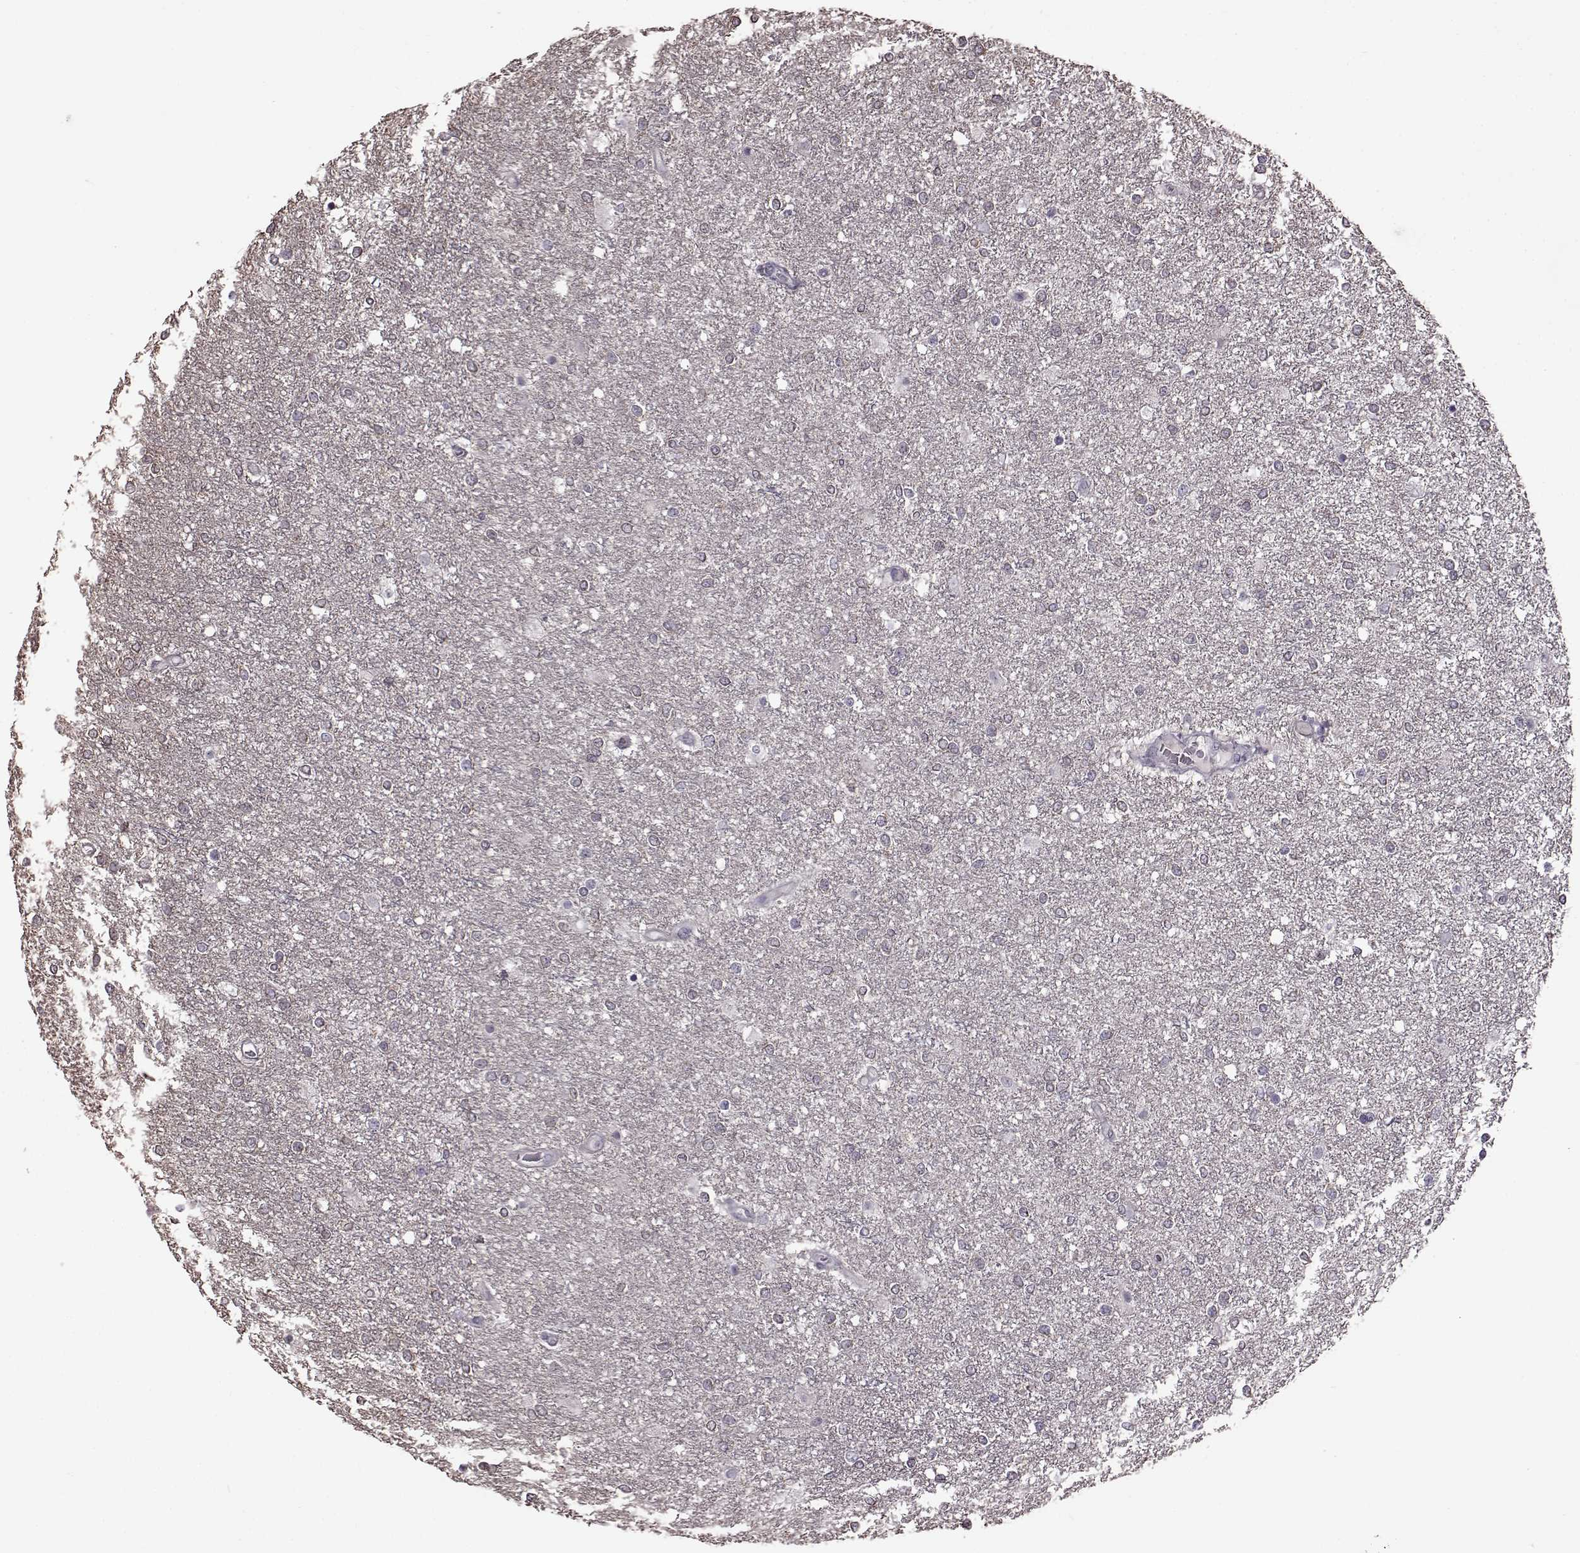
{"staining": {"intensity": "negative", "quantity": "none", "location": "none"}, "tissue": "glioma", "cell_type": "Tumor cells", "image_type": "cancer", "snomed": [{"axis": "morphology", "description": "Glioma, malignant, High grade"}, {"axis": "topography", "description": "Brain"}], "caption": "There is no significant staining in tumor cells of glioma.", "gene": "GAL", "patient": {"sex": "female", "age": 61}}